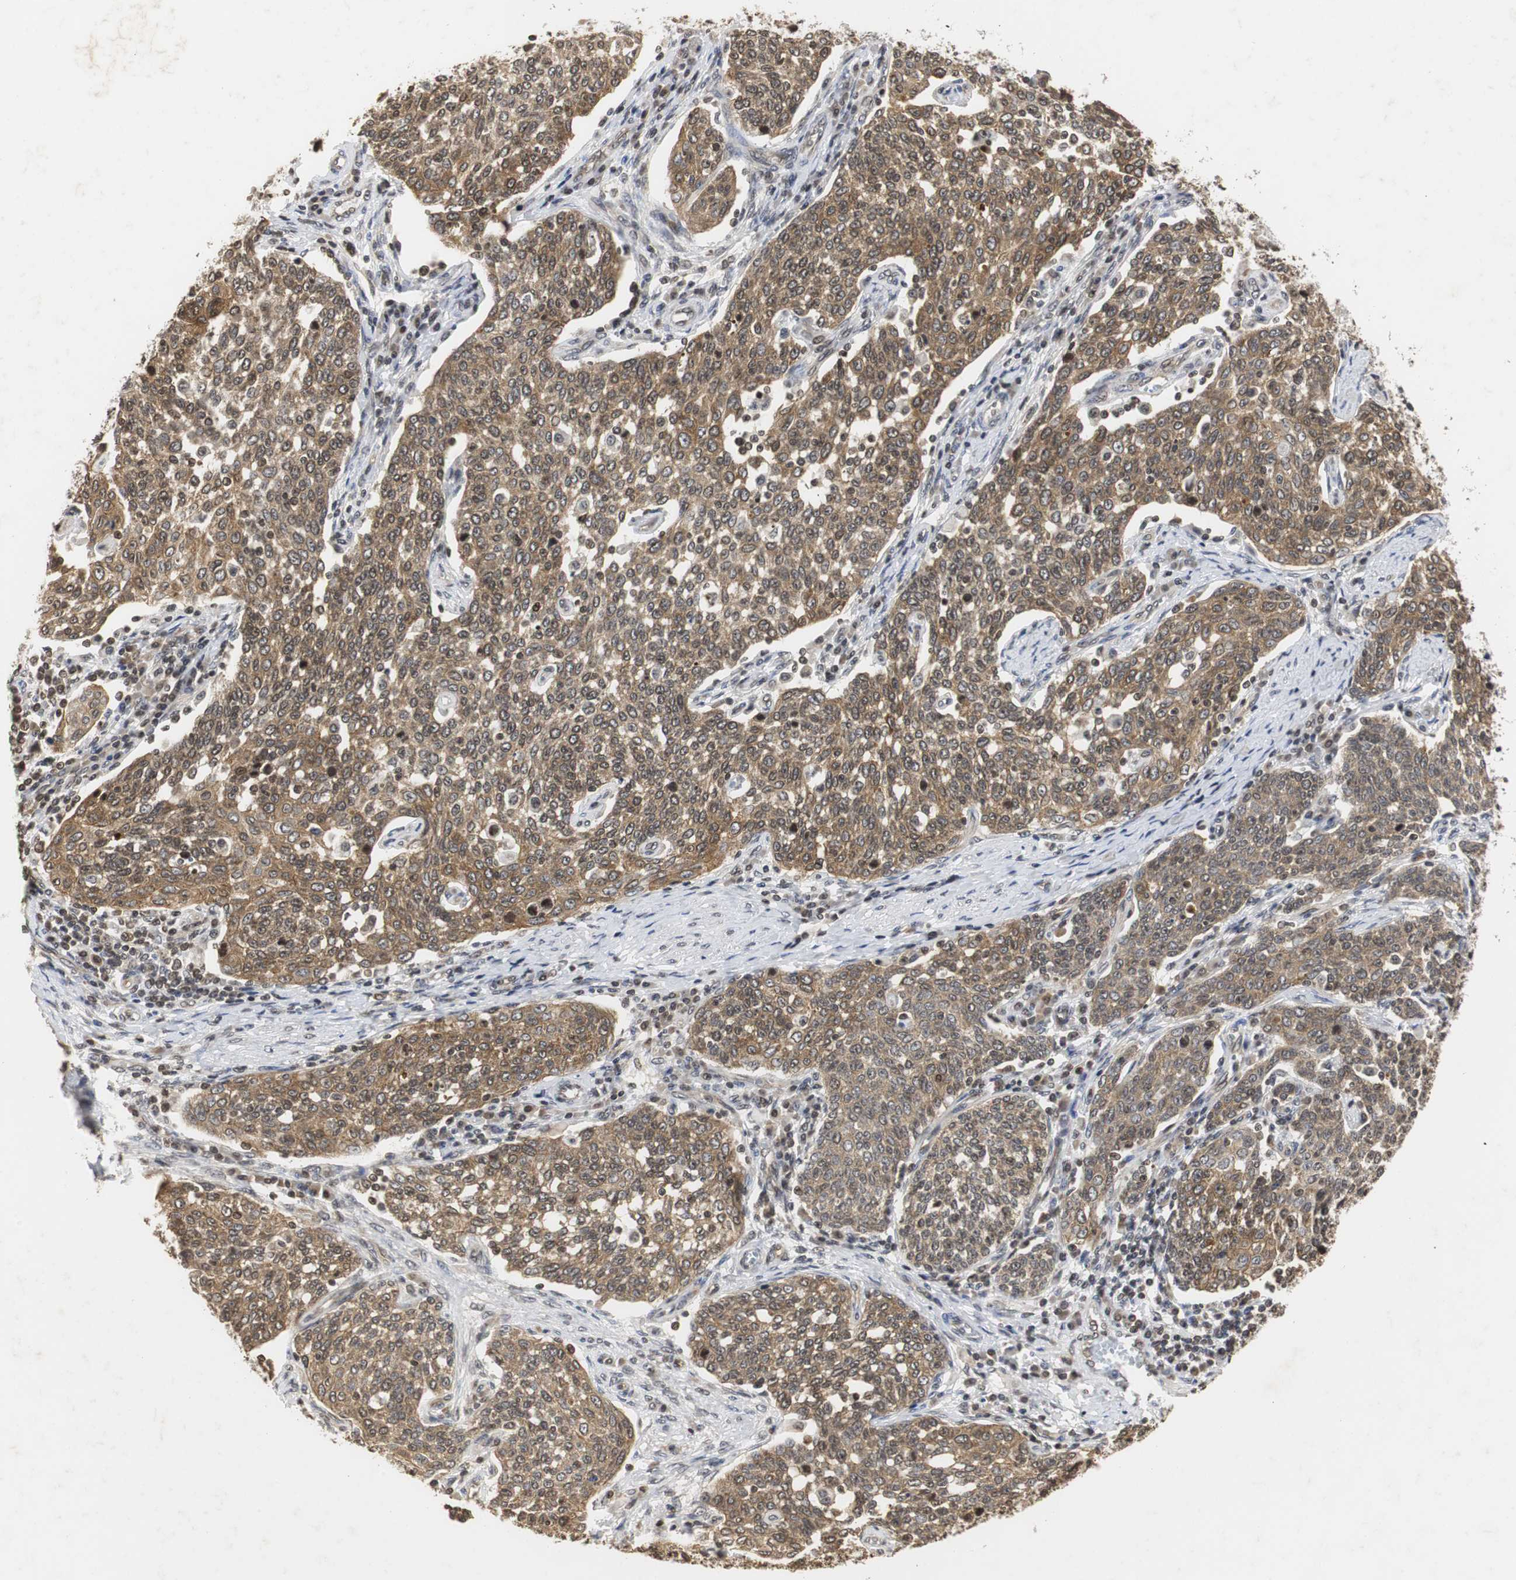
{"staining": {"intensity": "moderate", "quantity": ">75%", "location": "cytoplasmic/membranous"}, "tissue": "cervical cancer", "cell_type": "Tumor cells", "image_type": "cancer", "snomed": [{"axis": "morphology", "description": "Squamous cell carcinoma, NOS"}, {"axis": "topography", "description": "Cervix"}], "caption": "Cervical squamous cell carcinoma stained with a brown dye demonstrates moderate cytoplasmic/membranous positive positivity in about >75% of tumor cells.", "gene": "ZFC3H1", "patient": {"sex": "female", "age": 34}}